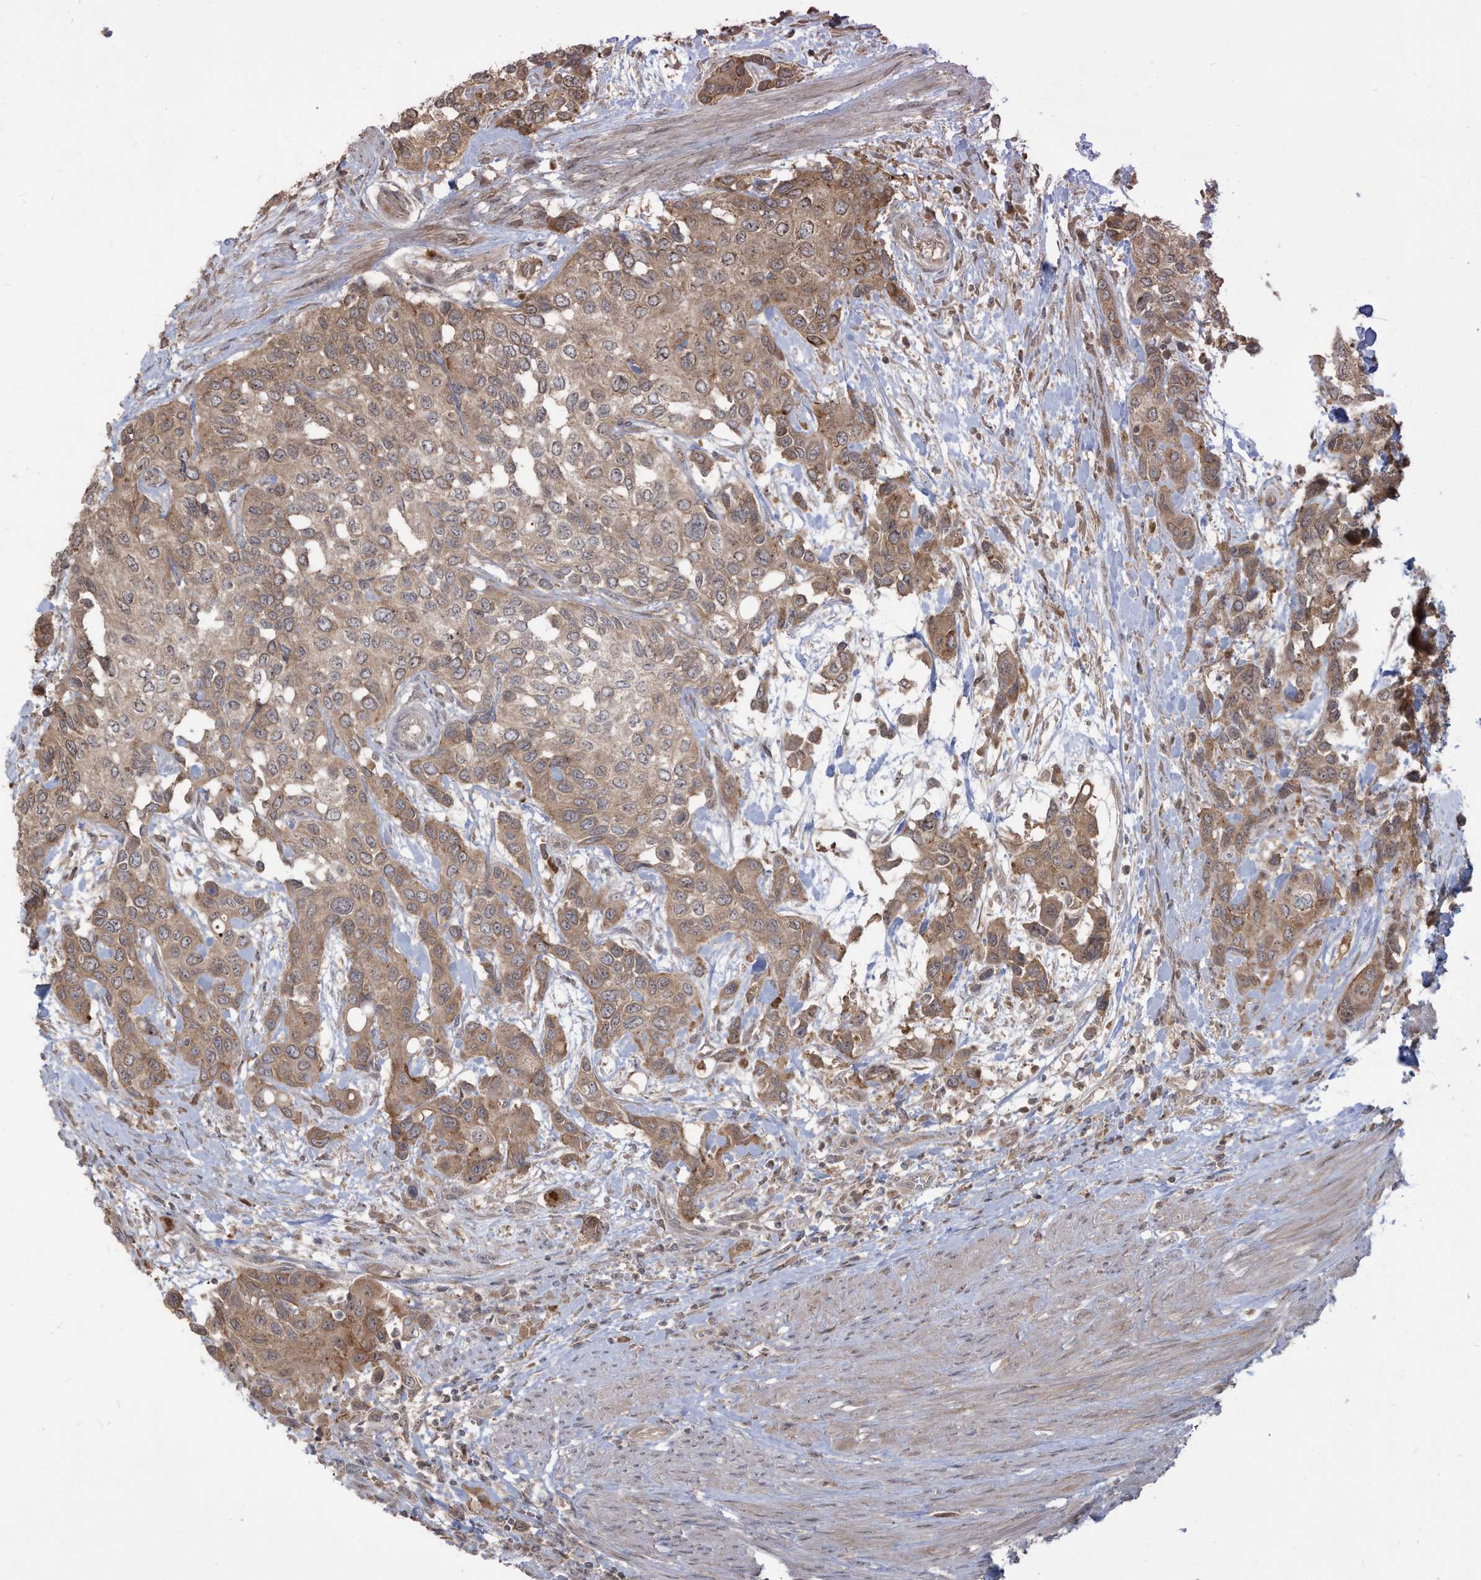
{"staining": {"intensity": "moderate", "quantity": ">75%", "location": "cytoplasmic/membranous"}, "tissue": "urothelial cancer", "cell_type": "Tumor cells", "image_type": "cancer", "snomed": [{"axis": "morphology", "description": "Normal tissue, NOS"}, {"axis": "morphology", "description": "Urothelial carcinoma, High grade"}, {"axis": "topography", "description": "Vascular tissue"}, {"axis": "topography", "description": "Urinary bladder"}], "caption": "The micrograph demonstrates immunohistochemical staining of urothelial carcinoma (high-grade). There is moderate cytoplasmic/membranous staining is seen in approximately >75% of tumor cells. (Stains: DAB in brown, nuclei in blue, Microscopy: brightfield microscopy at high magnification).", "gene": "CARF", "patient": {"sex": "female", "age": 56}}